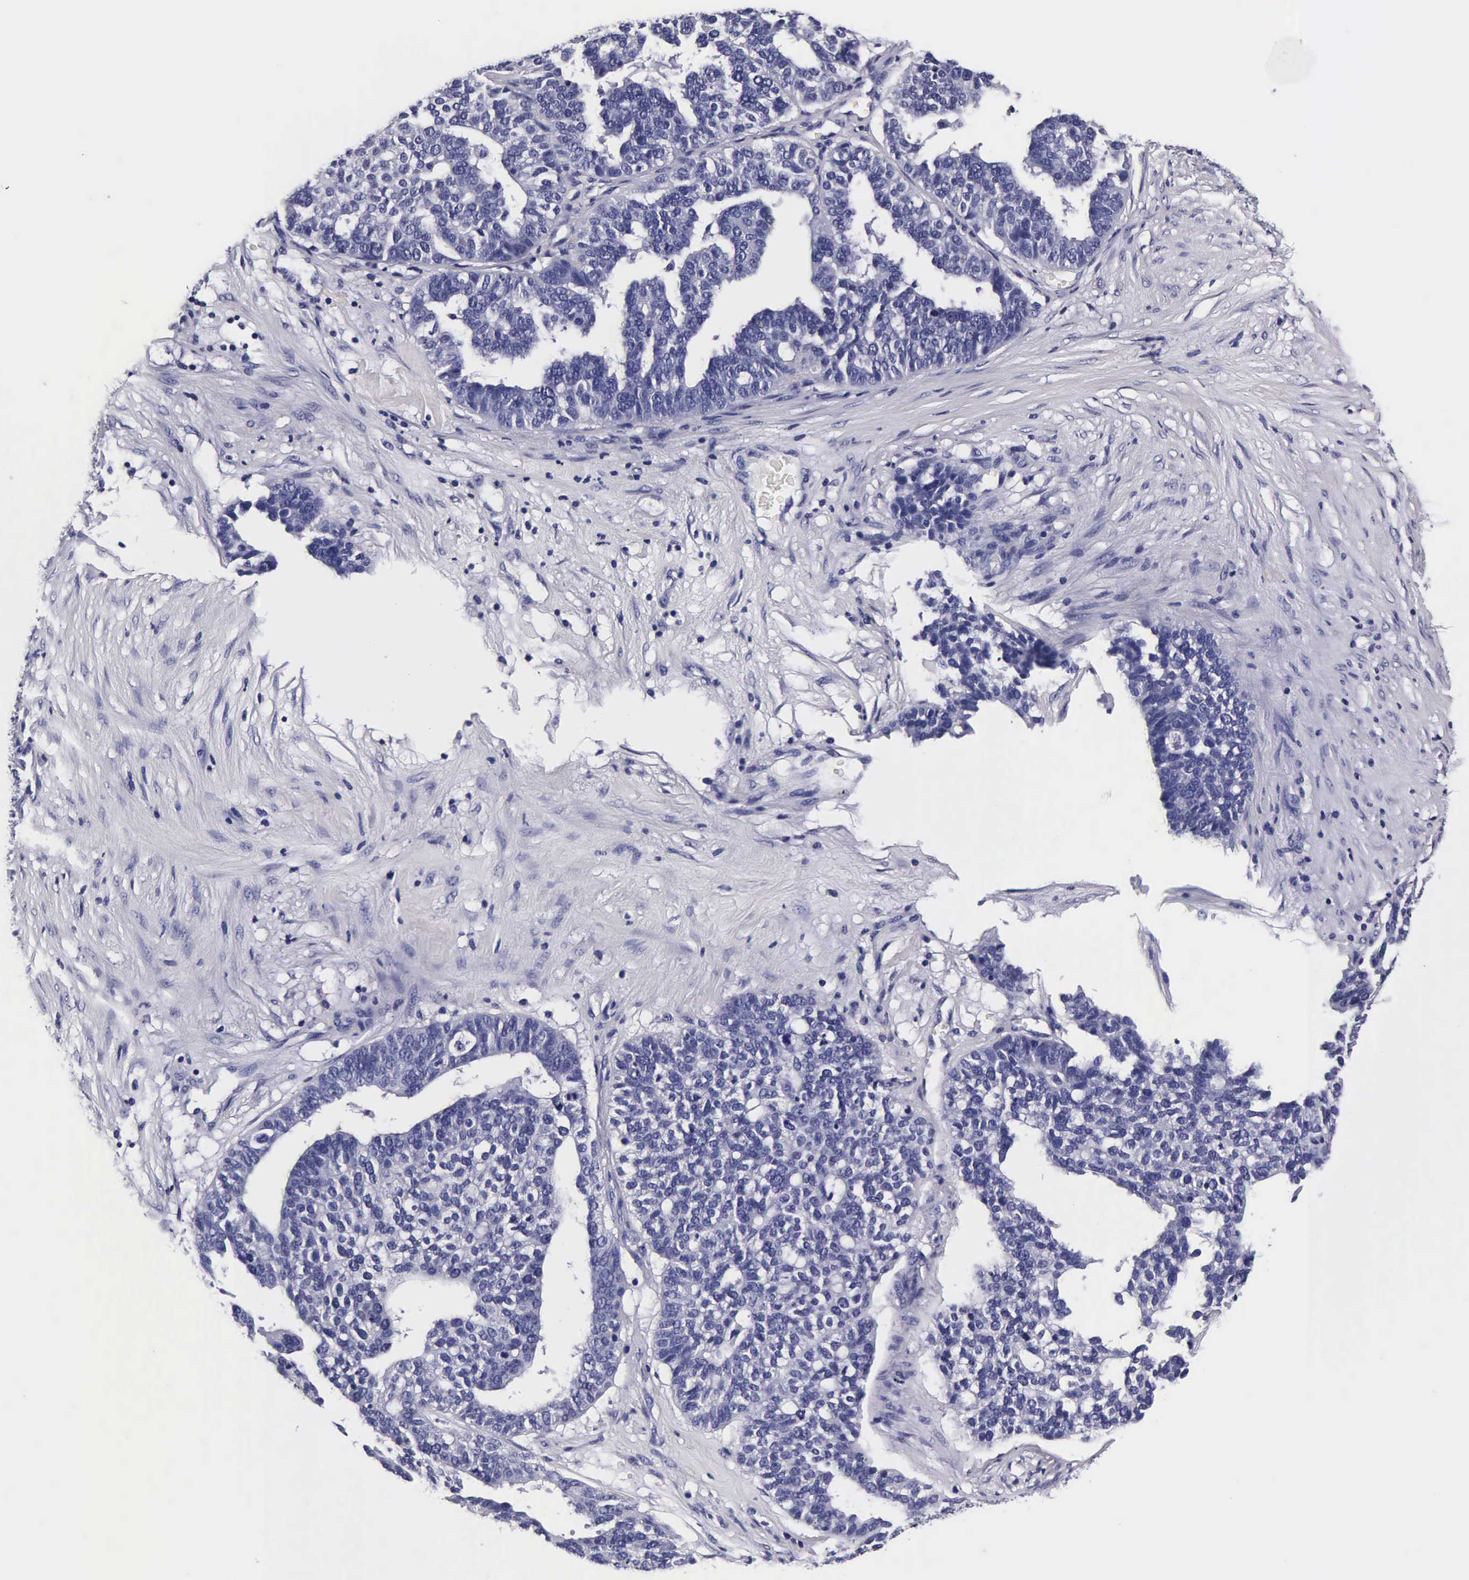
{"staining": {"intensity": "negative", "quantity": "none", "location": "none"}, "tissue": "ovarian cancer", "cell_type": "Tumor cells", "image_type": "cancer", "snomed": [{"axis": "morphology", "description": "Cystadenocarcinoma, serous, NOS"}, {"axis": "topography", "description": "Ovary"}], "caption": "Immunohistochemistry histopathology image of ovarian cancer stained for a protein (brown), which exhibits no positivity in tumor cells. Nuclei are stained in blue.", "gene": "IAPP", "patient": {"sex": "female", "age": 59}}